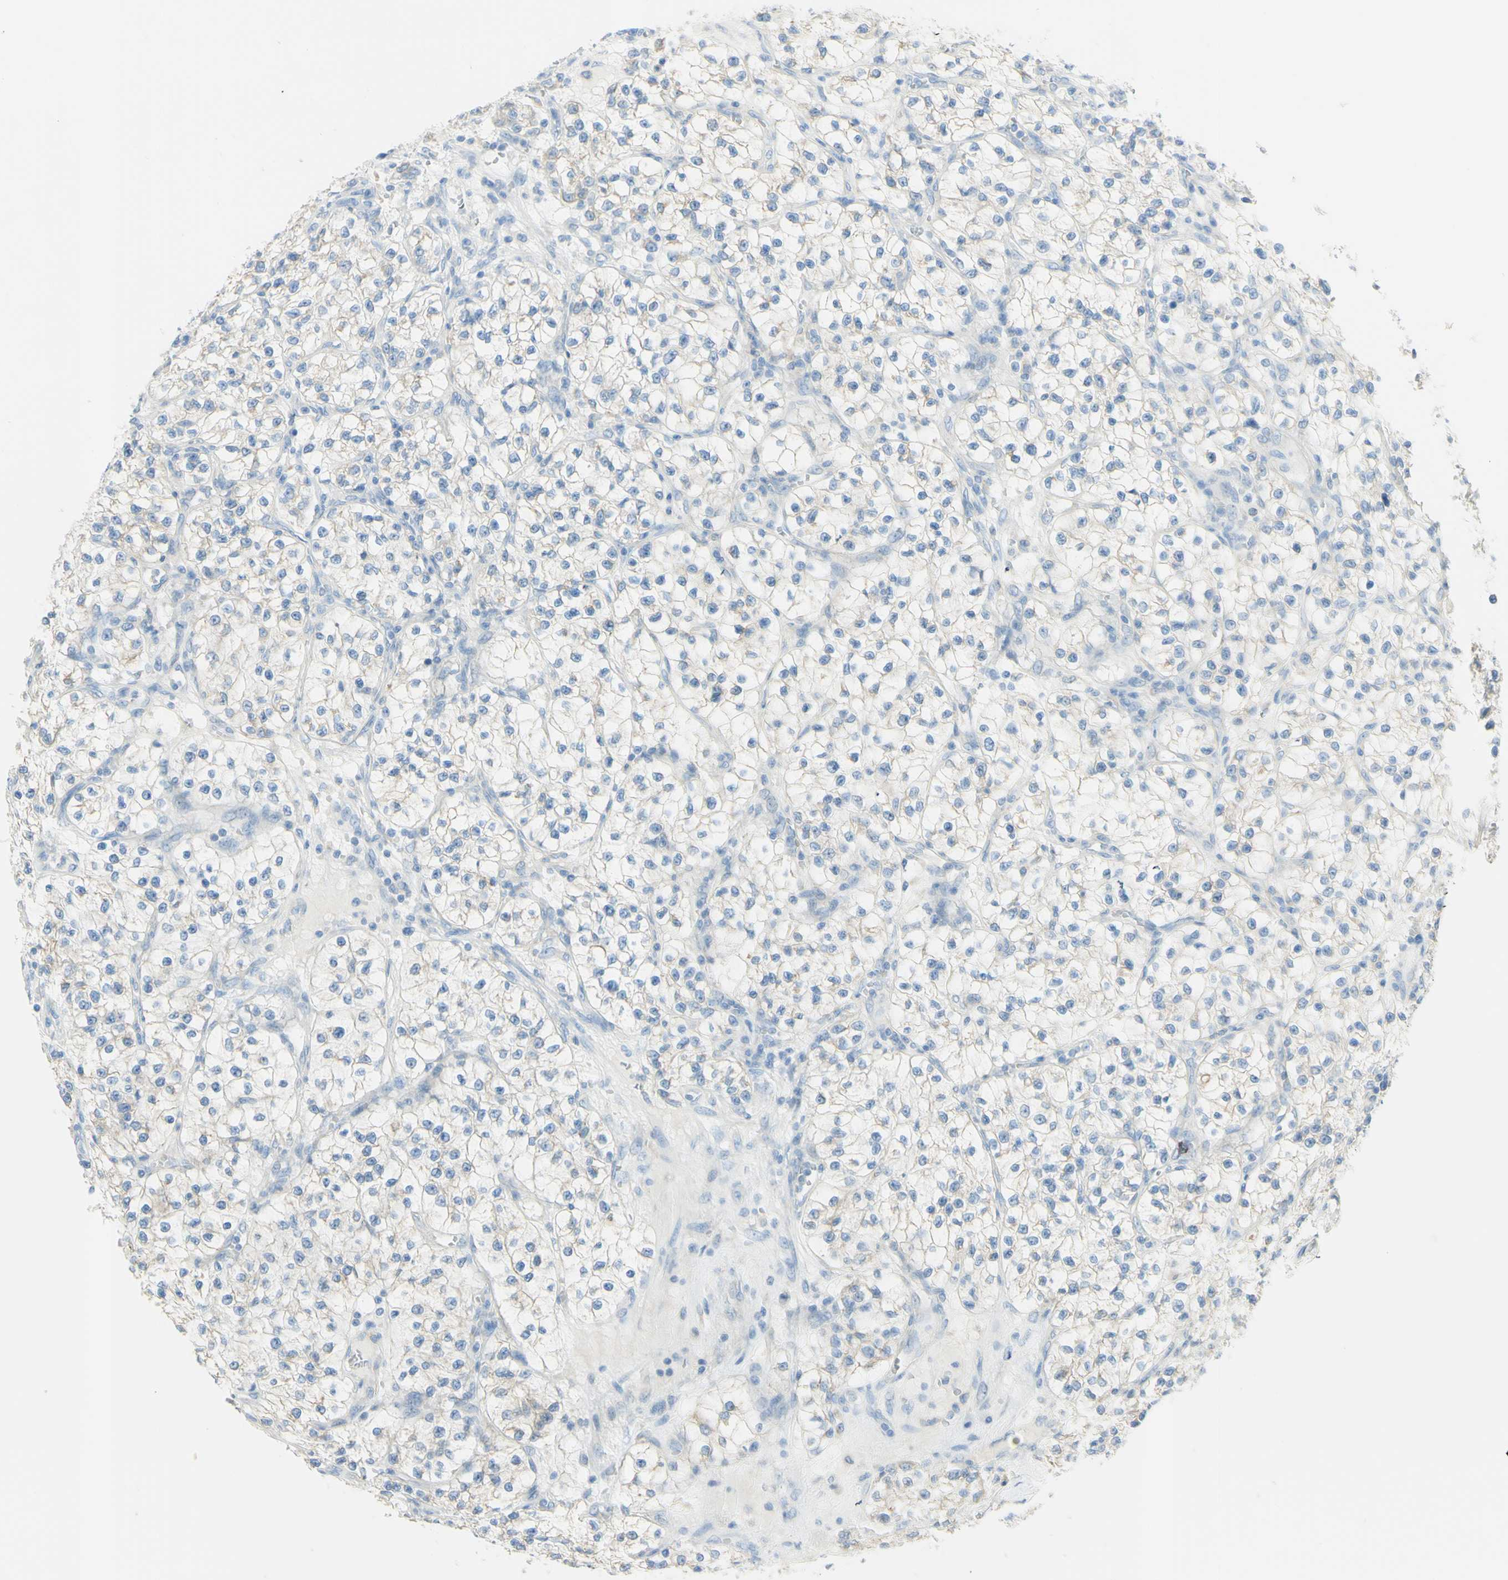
{"staining": {"intensity": "negative", "quantity": "none", "location": "none"}, "tissue": "renal cancer", "cell_type": "Tumor cells", "image_type": "cancer", "snomed": [{"axis": "morphology", "description": "Adenocarcinoma, NOS"}, {"axis": "topography", "description": "Kidney"}], "caption": "This is an immunohistochemistry image of renal cancer. There is no staining in tumor cells.", "gene": "TSPAN1", "patient": {"sex": "female", "age": 57}}